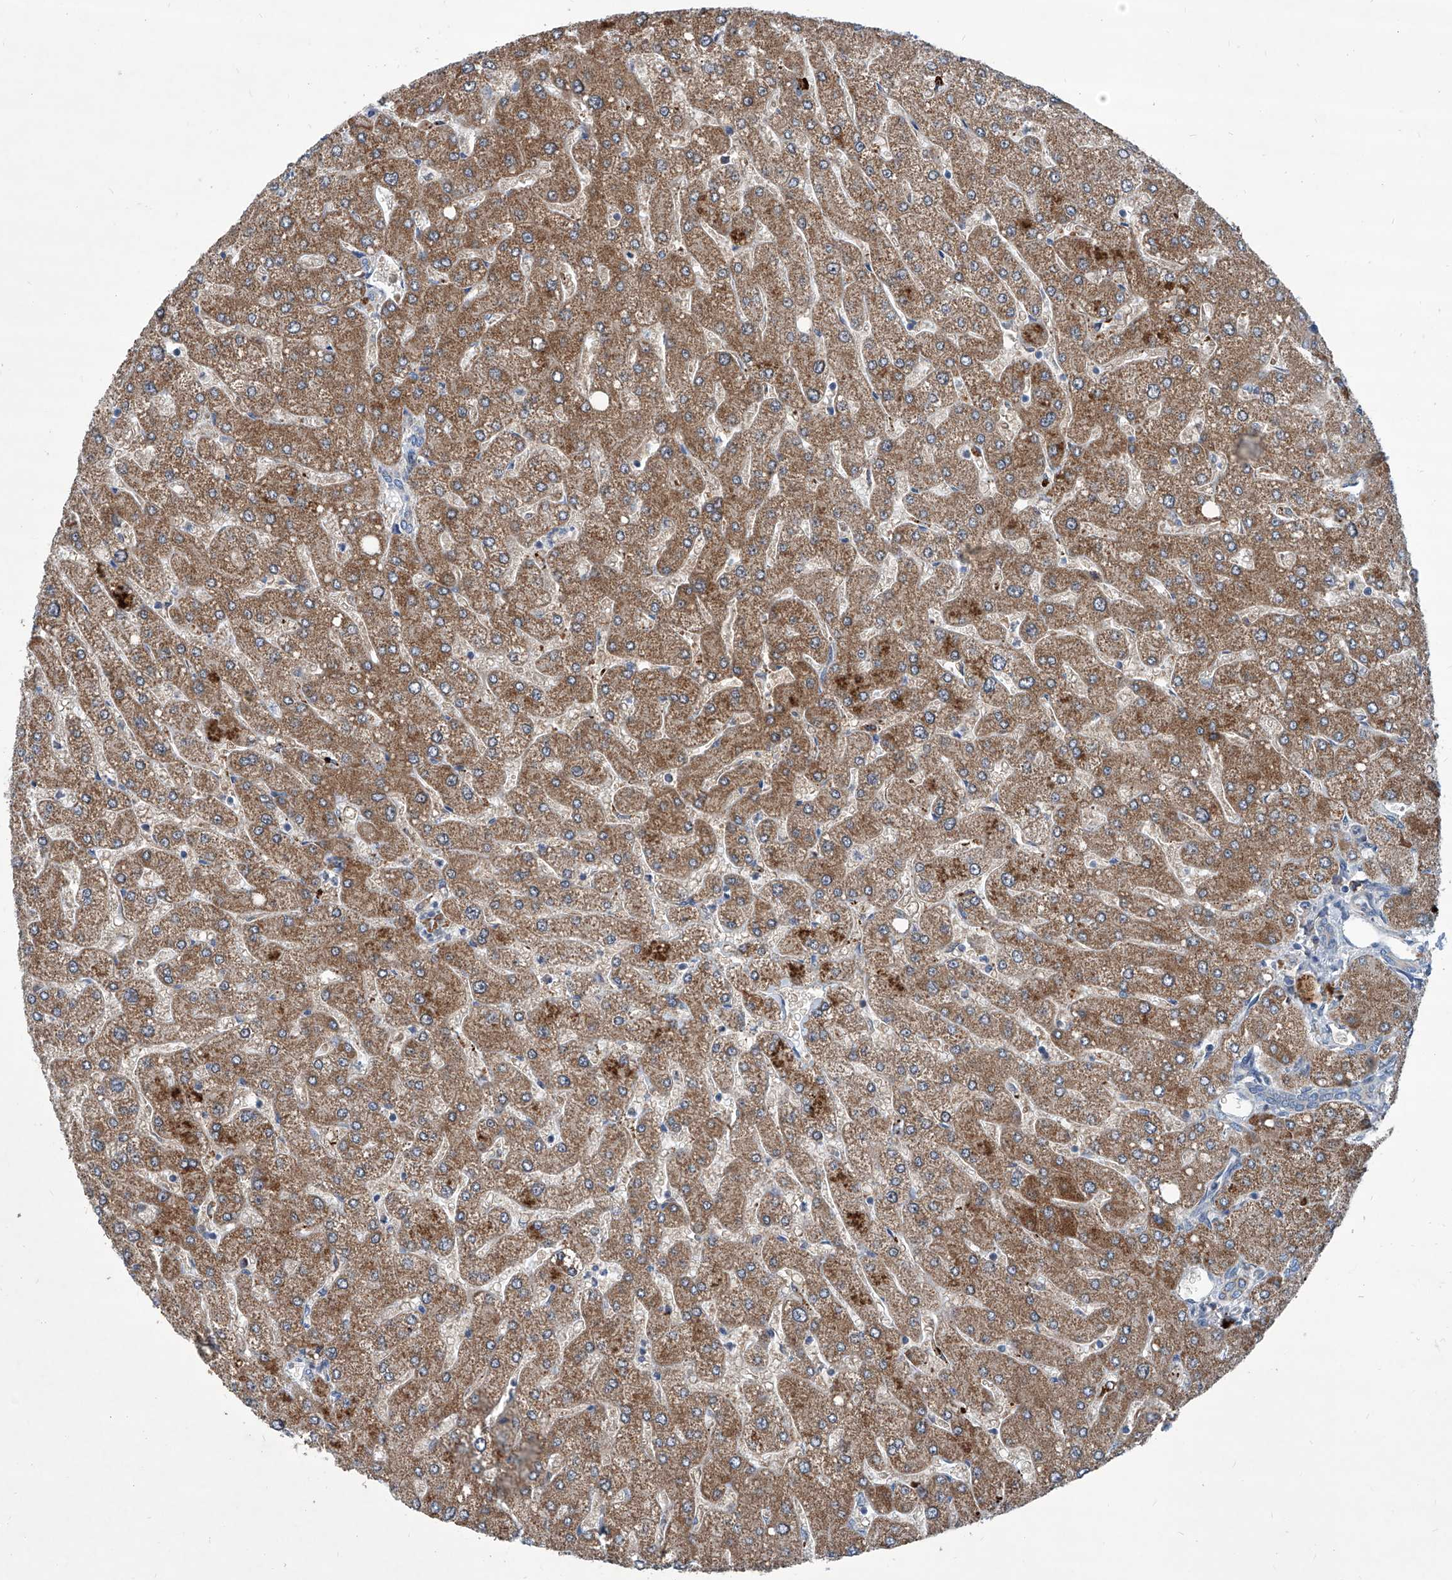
{"staining": {"intensity": "weak", "quantity": "25%-75%", "location": "cytoplasmic/membranous"}, "tissue": "liver", "cell_type": "Cholangiocytes", "image_type": "normal", "snomed": [{"axis": "morphology", "description": "Normal tissue, NOS"}, {"axis": "topography", "description": "Liver"}], "caption": "This is an image of IHC staining of unremarkable liver, which shows weak staining in the cytoplasmic/membranous of cholangiocytes.", "gene": "USP48", "patient": {"sex": "male", "age": 55}}